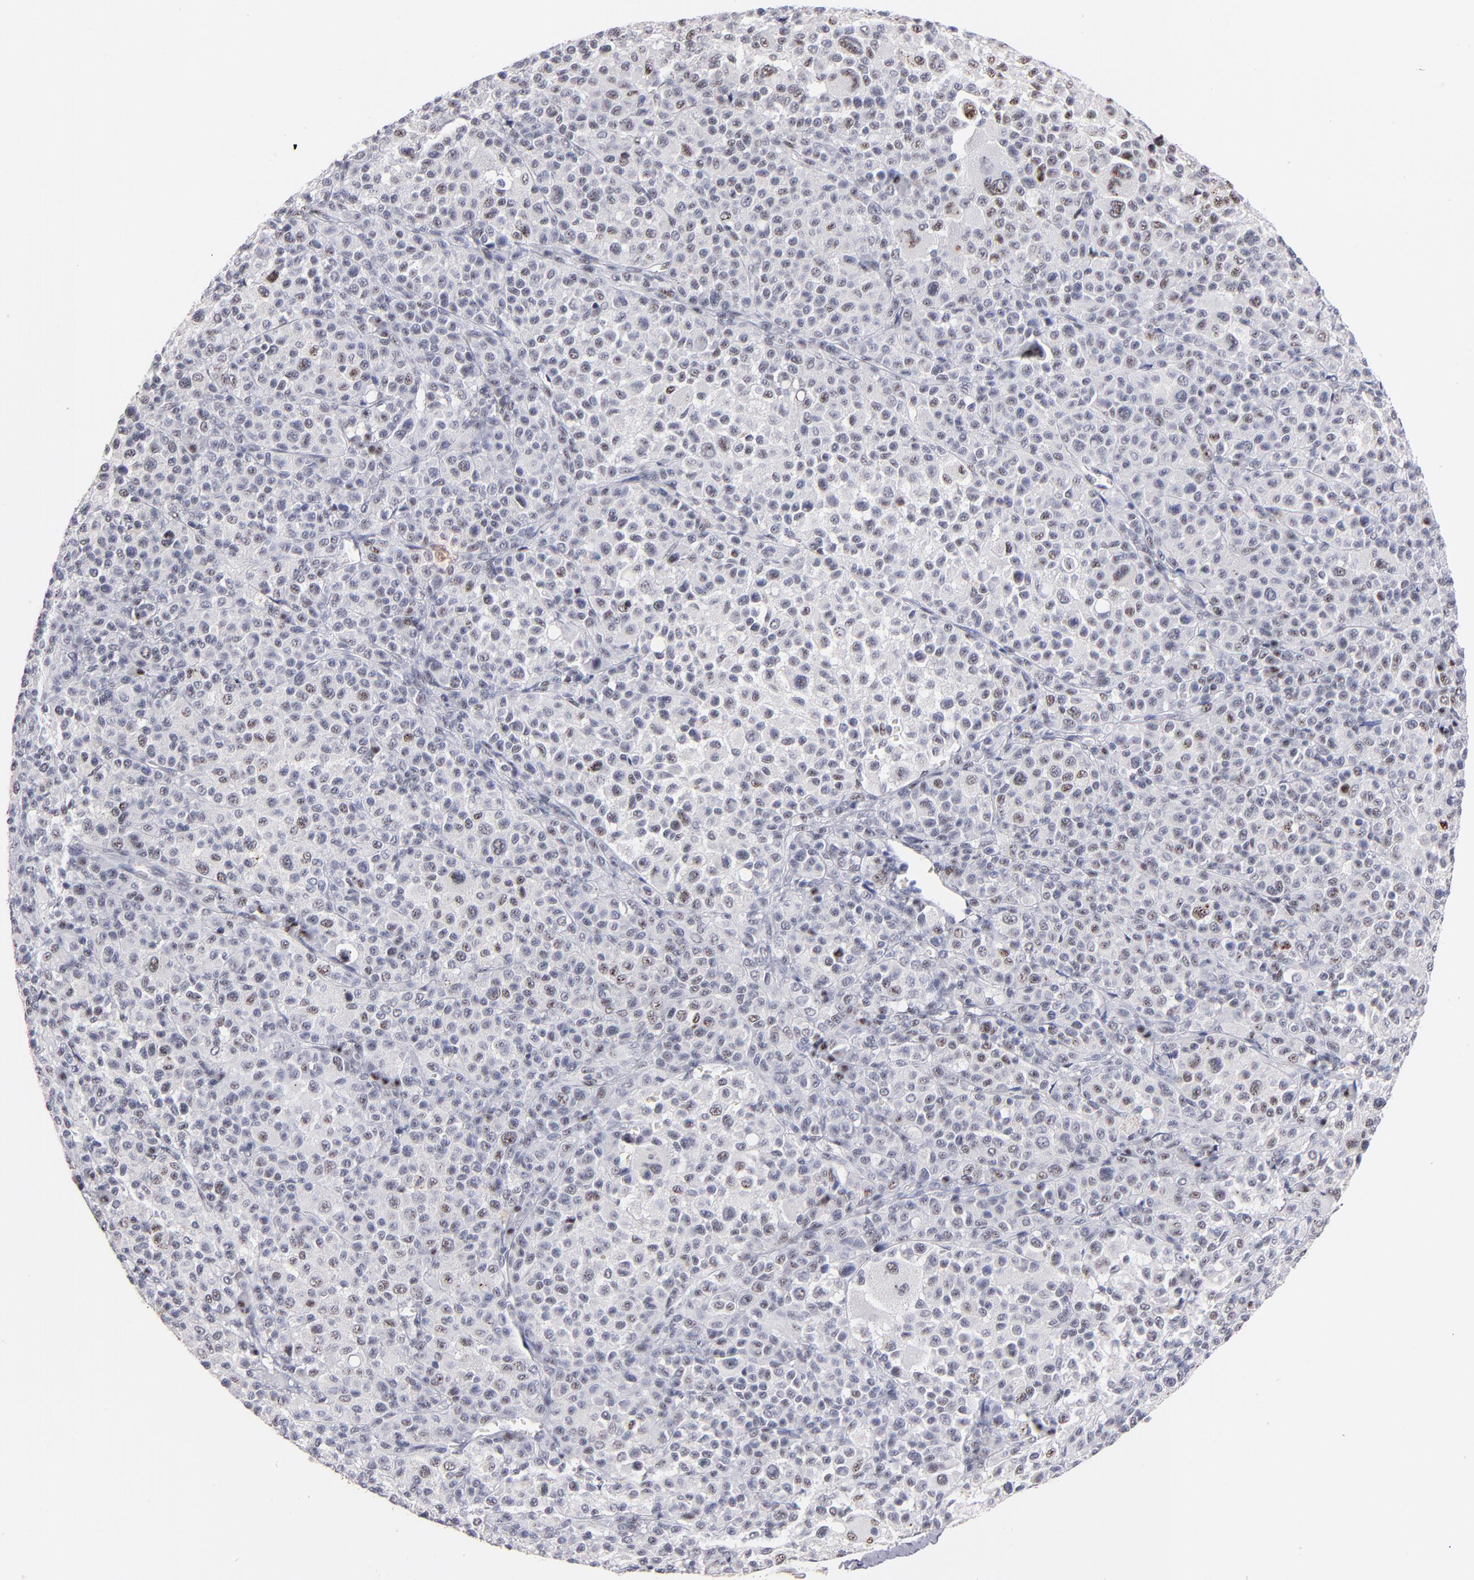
{"staining": {"intensity": "weak", "quantity": "<25%", "location": "nuclear"}, "tissue": "melanoma", "cell_type": "Tumor cells", "image_type": "cancer", "snomed": [{"axis": "morphology", "description": "Malignant melanoma, Metastatic site"}, {"axis": "topography", "description": "Skin"}], "caption": "There is no significant positivity in tumor cells of melanoma. (DAB immunohistochemistry (IHC) visualized using brightfield microscopy, high magnification).", "gene": "RAF1", "patient": {"sex": "female", "age": 74}}